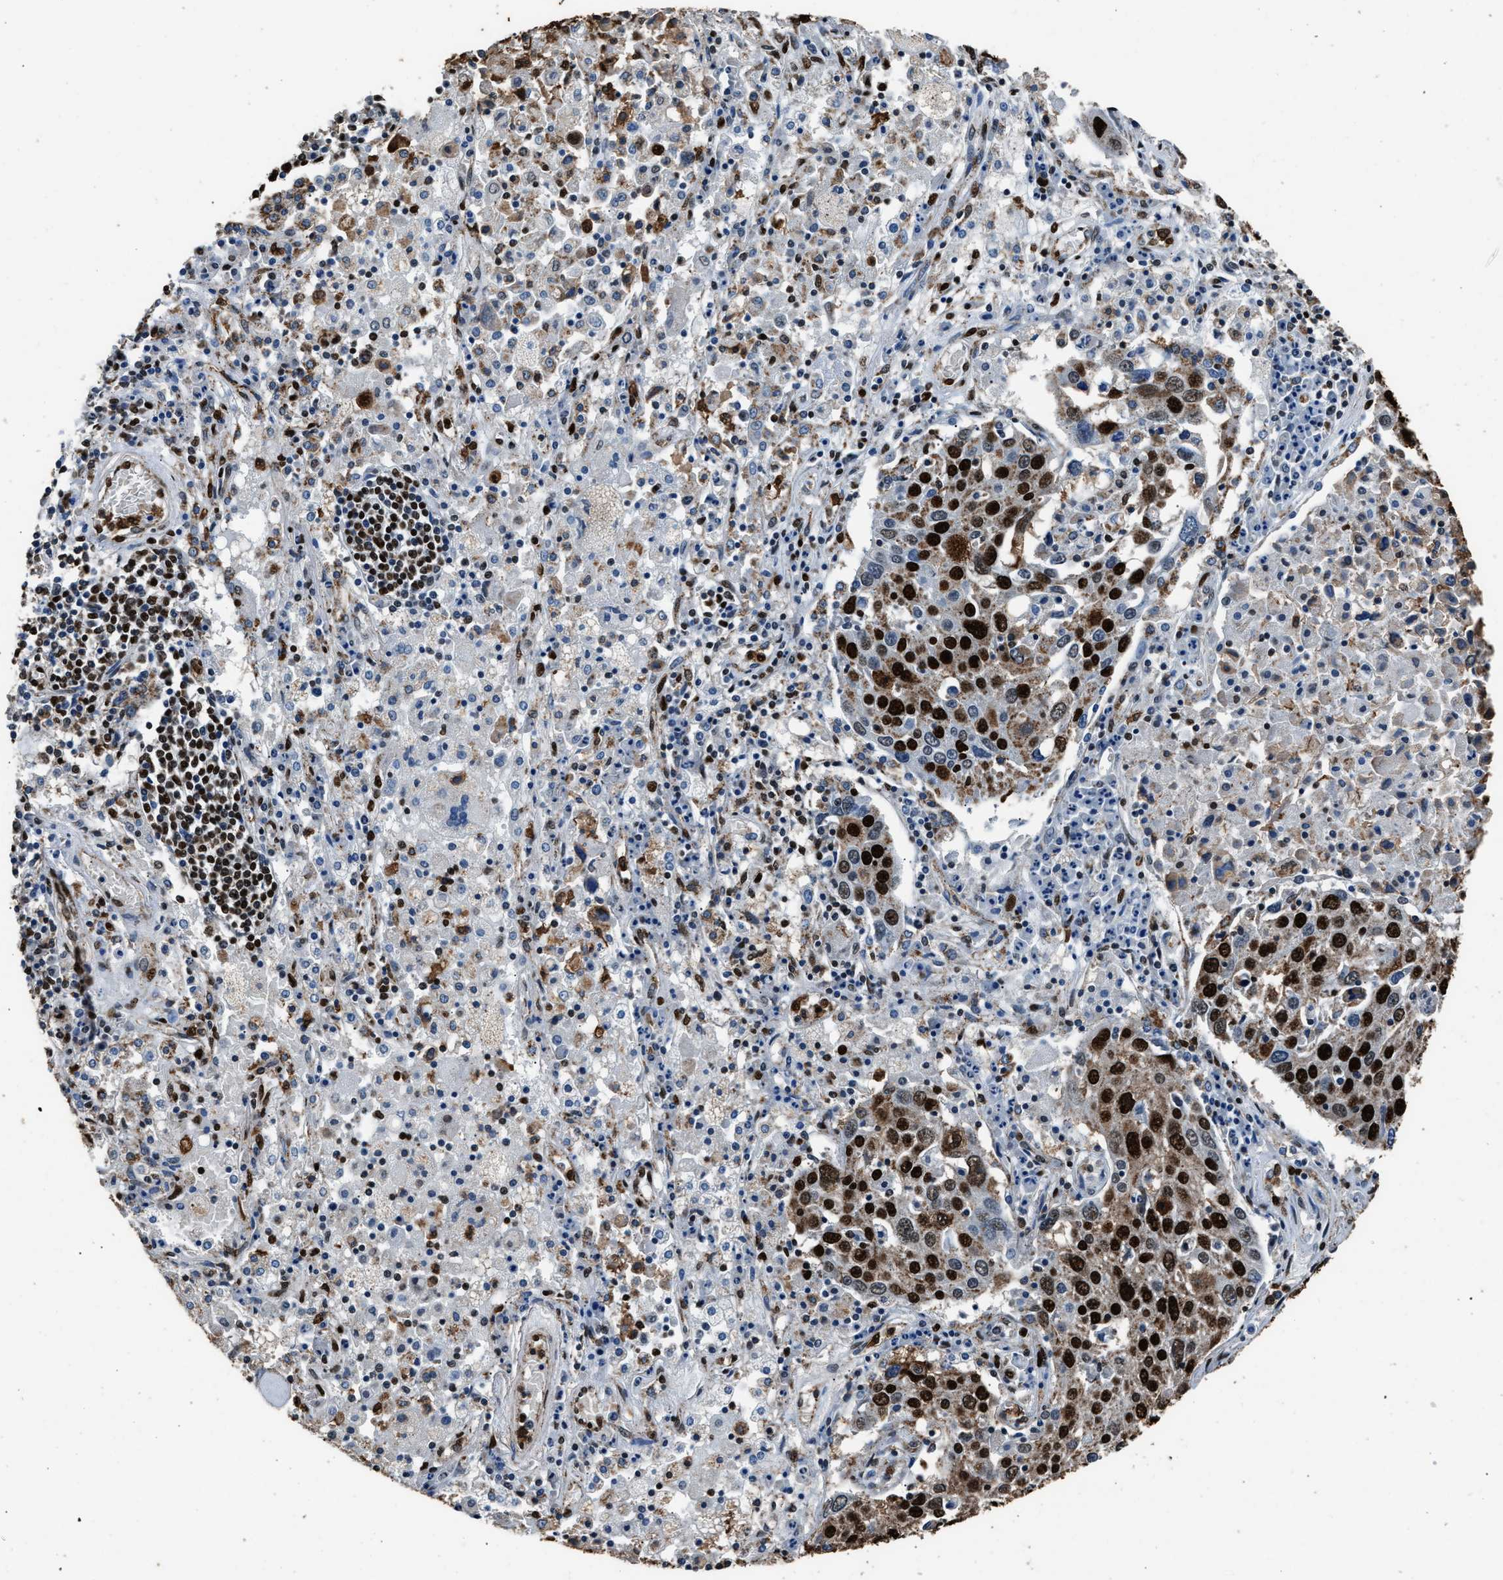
{"staining": {"intensity": "strong", "quantity": ">75%", "location": "nuclear"}, "tissue": "lung cancer", "cell_type": "Tumor cells", "image_type": "cancer", "snomed": [{"axis": "morphology", "description": "Squamous cell carcinoma, NOS"}, {"axis": "topography", "description": "Lung"}], "caption": "A micrograph showing strong nuclear positivity in about >75% of tumor cells in lung cancer (squamous cell carcinoma), as visualized by brown immunohistochemical staining.", "gene": "SAFB", "patient": {"sex": "male", "age": 65}}